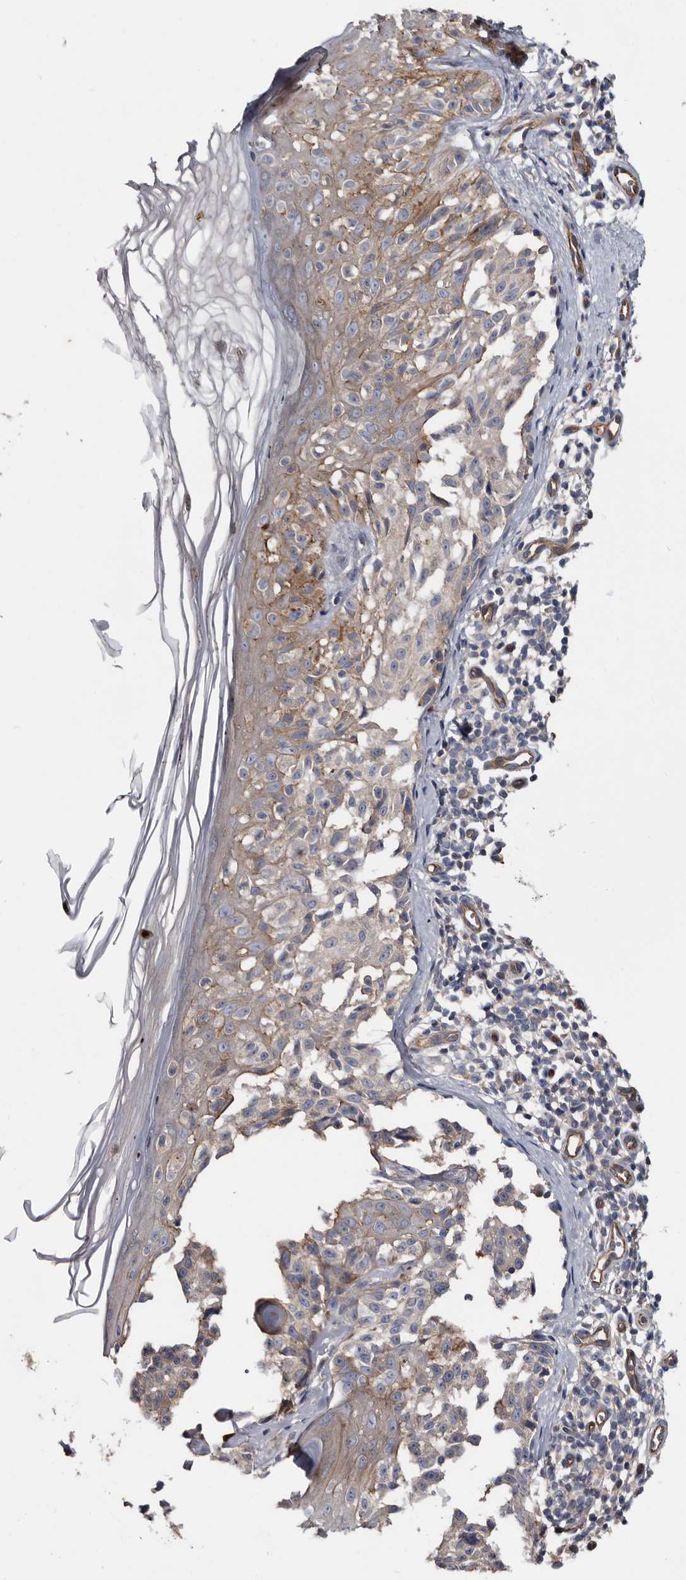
{"staining": {"intensity": "negative", "quantity": "none", "location": "none"}, "tissue": "melanoma", "cell_type": "Tumor cells", "image_type": "cancer", "snomed": [{"axis": "morphology", "description": "Malignant melanoma, NOS"}, {"axis": "topography", "description": "Skin"}], "caption": "Tumor cells are negative for brown protein staining in malignant melanoma.", "gene": "TSPAN17", "patient": {"sex": "female", "age": 50}}